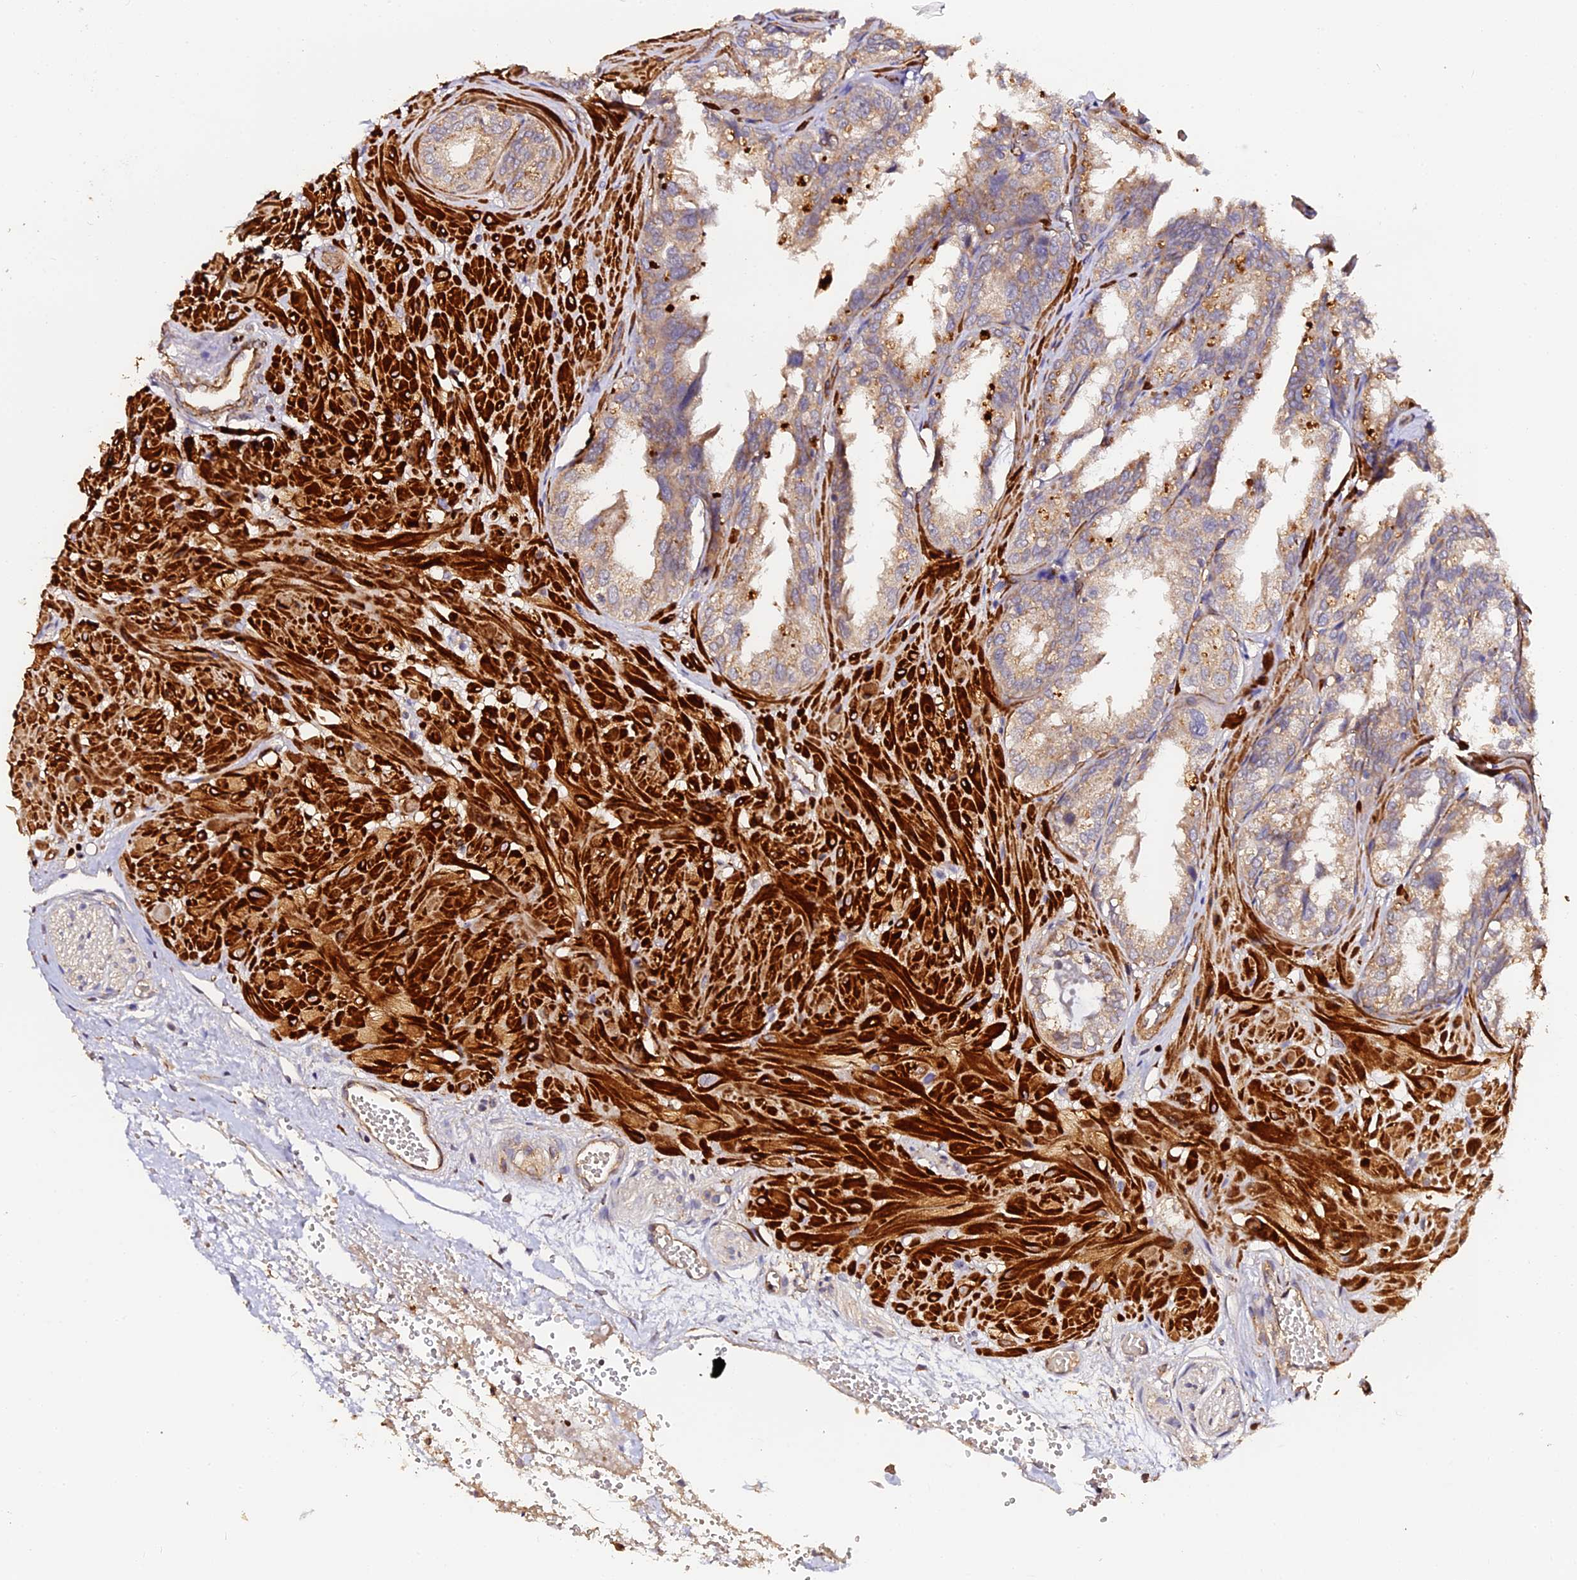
{"staining": {"intensity": "weak", "quantity": ">75%", "location": "cytoplasmic/membranous"}, "tissue": "seminal vesicle", "cell_type": "Glandular cells", "image_type": "normal", "snomed": [{"axis": "morphology", "description": "Normal tissue, NOS"}, {"axis": "topography", "description": "Prostate"}, {"axis": "topography", "description": "Seminal veicle"}], "caption": "Benign seminal vesicle displays weak cytoplasmic/membranous positivity in approximately >75% of glandular cells, visualized by immunohistochemistry. The protein is stained brown, and the nuclei are stained in blue (DAB IHC with brightfield microscopy, high magnification).", "gene": "TDO2", "patient": {"sex": "male", "age": 51}}